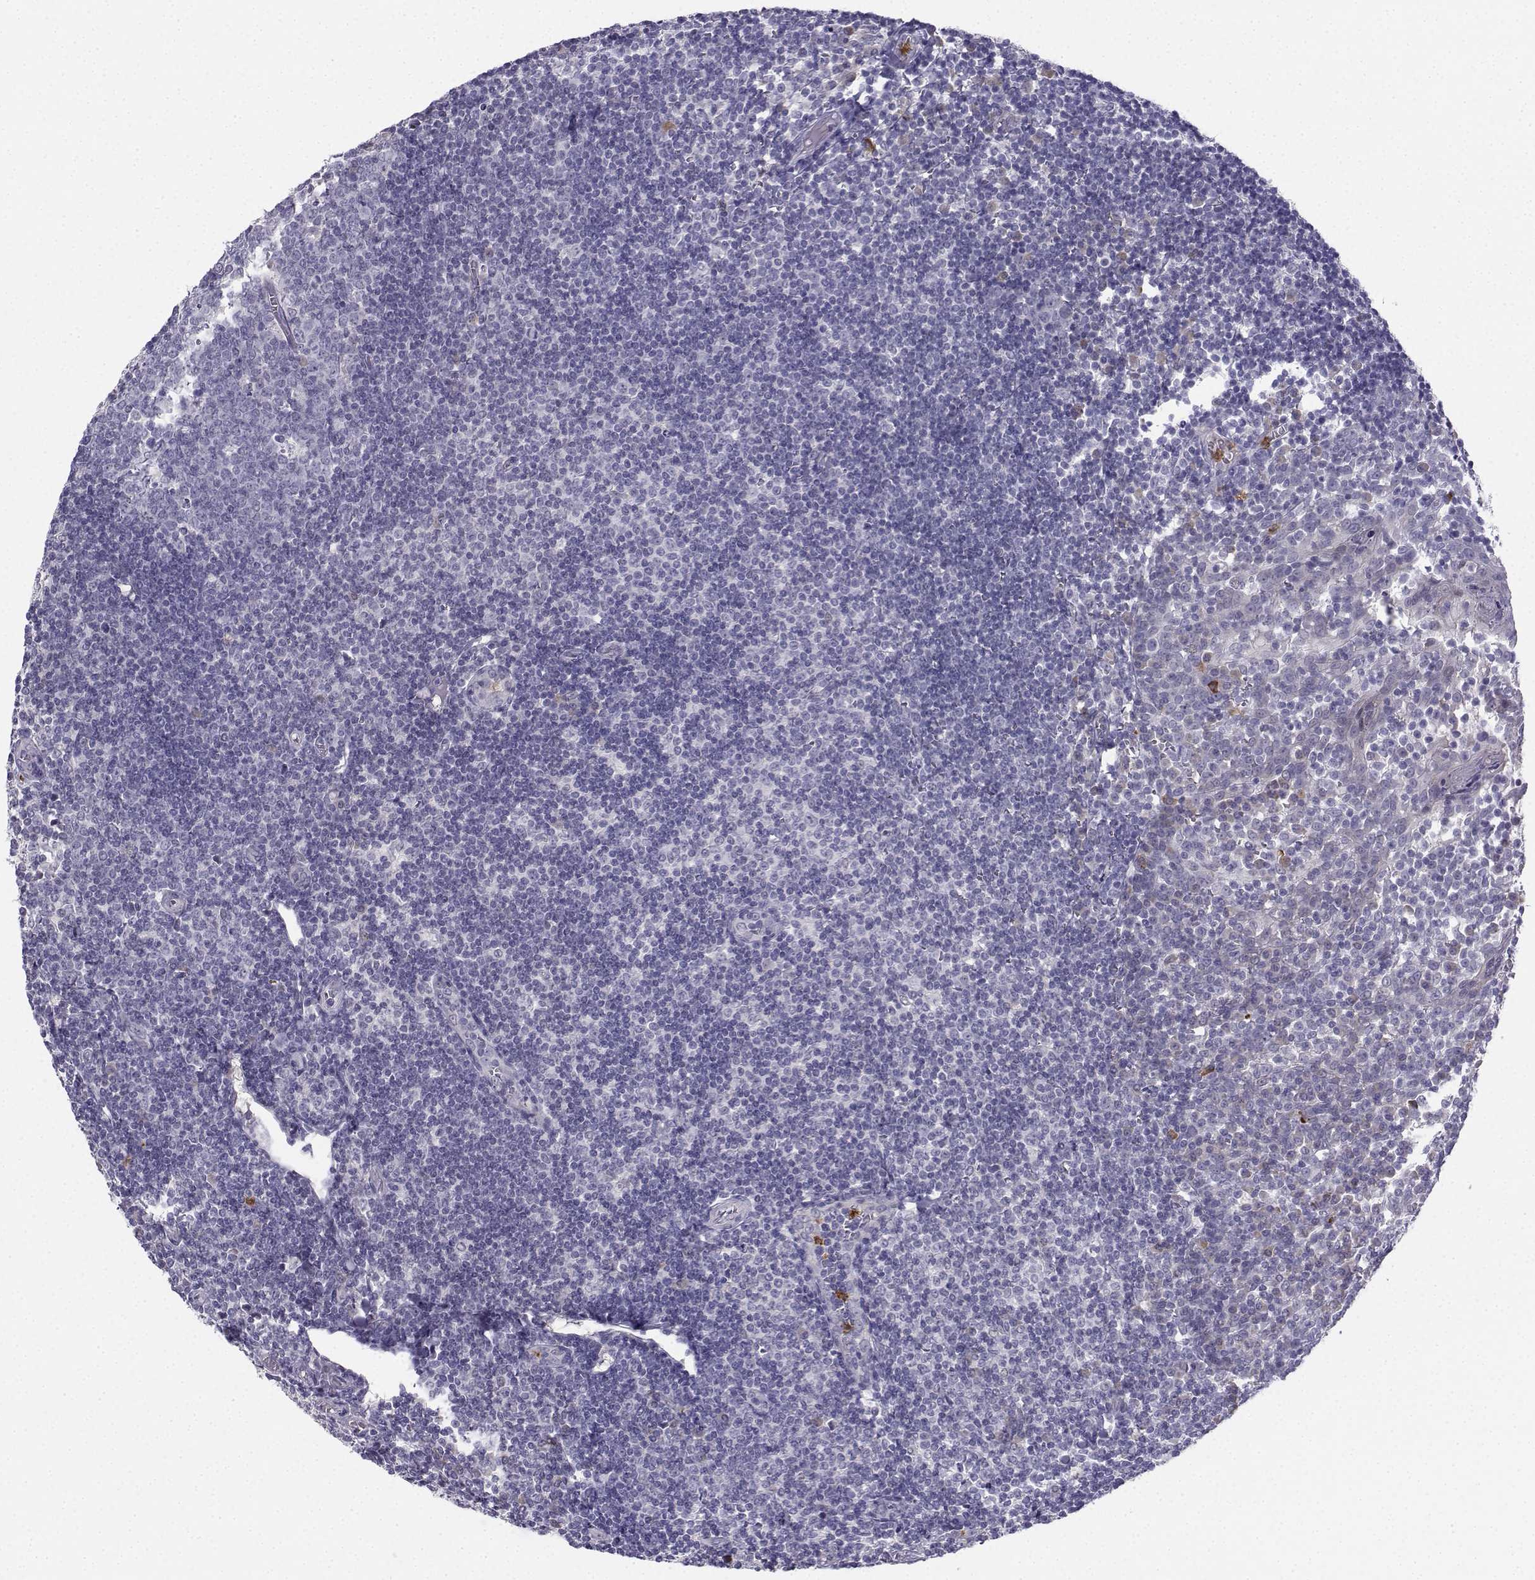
{"staining": {"intensity": "negative", "quantity": "none", "location": "none"}, "tissue": "tonsil", "cell_type": "Germinal center cells", "image_type": "normal", "snomed": [{"axis": "morphology", "description": "Normal tissue, NOS"}, {"axis": "topography", "description": "Tonsil"}], "caption": "This is a image of immunohistochemistry staining of unremarkable tonsil, which shows no staining in germinal center cells.", "gene": "CALY", "patient": {"sex": "female", "age": 12}}